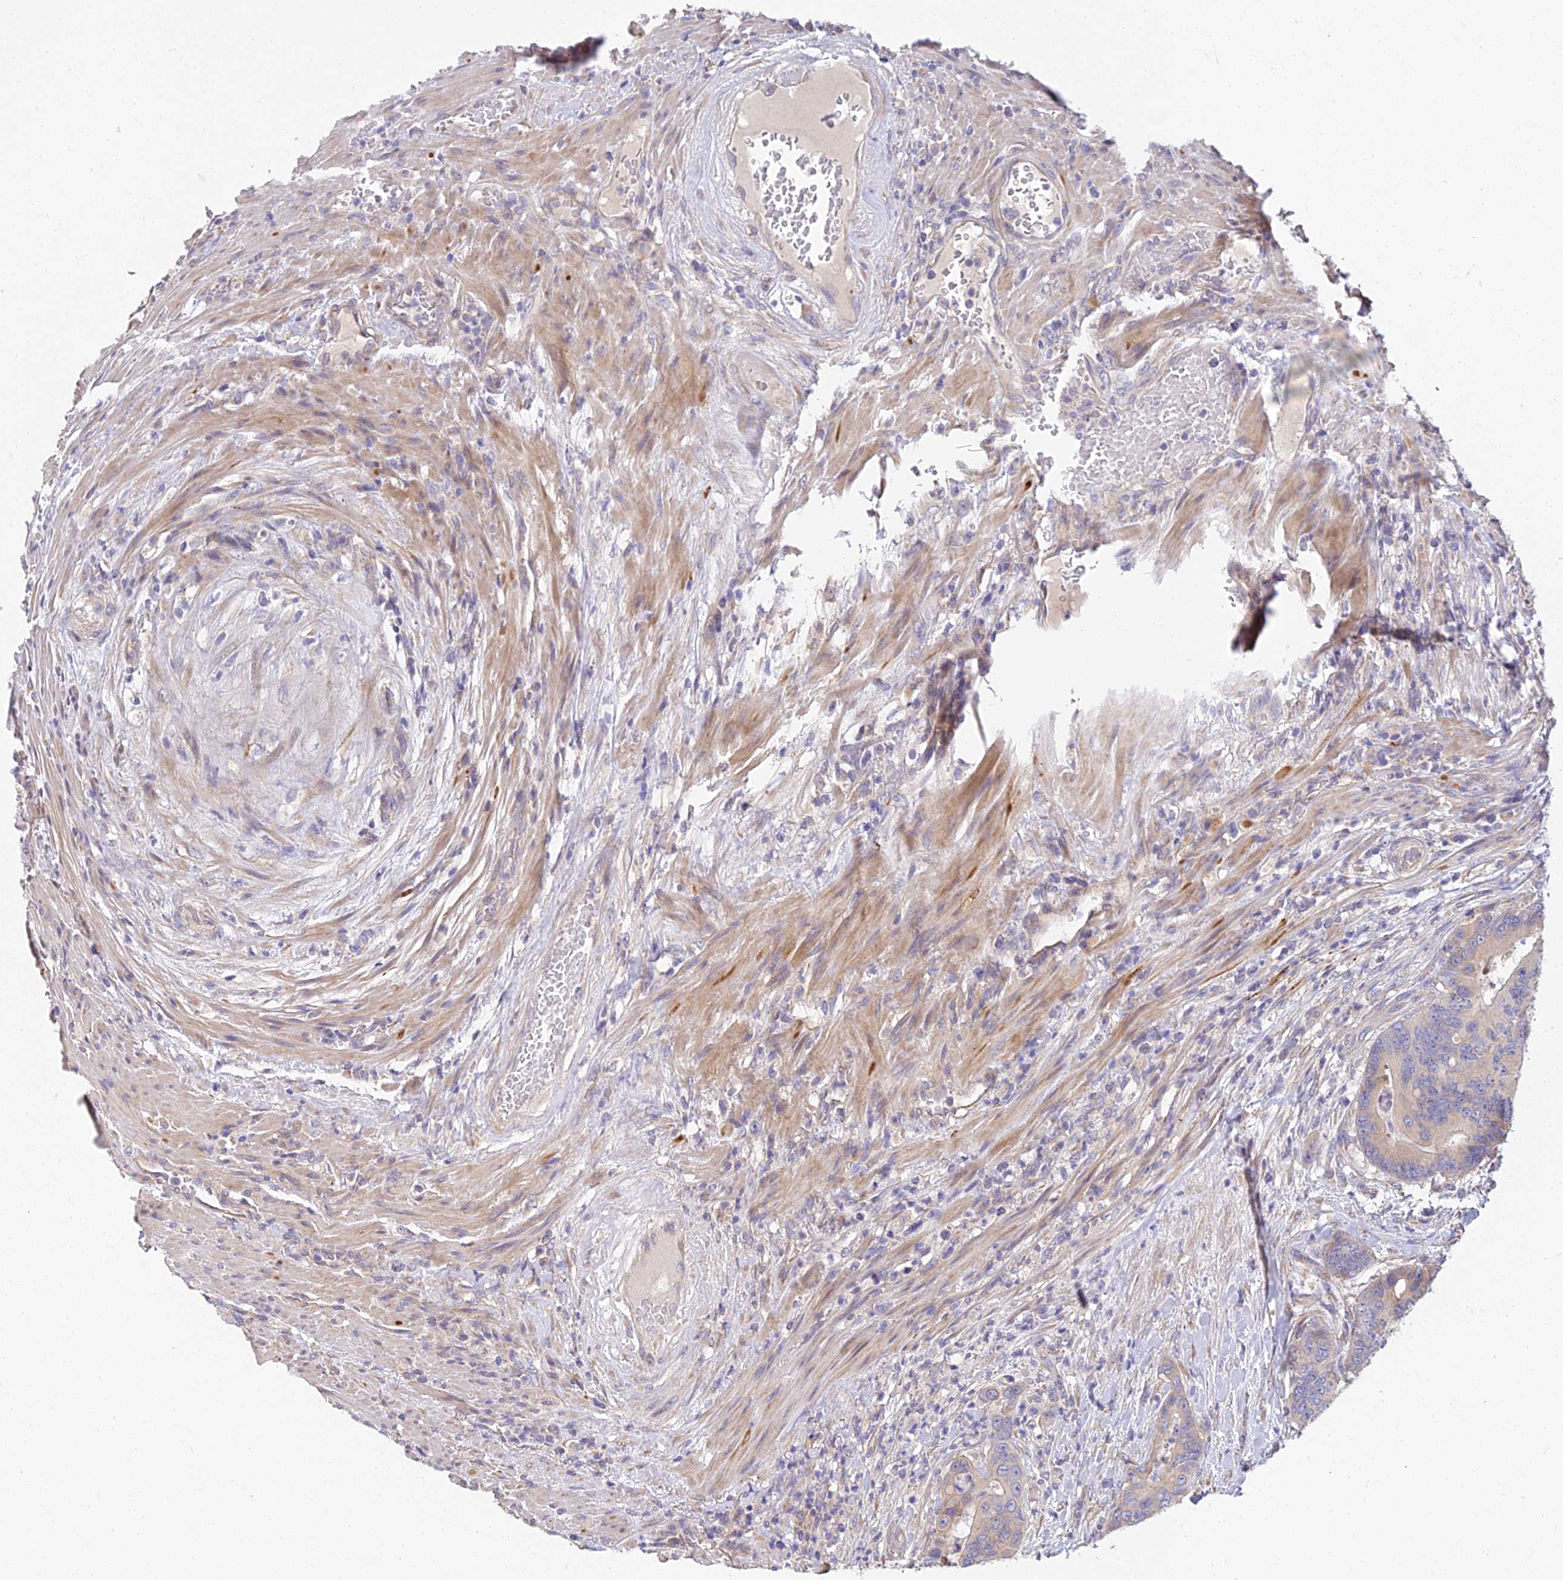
{"staining": {"intensity": "weak", "quantity": "<25%", "location": "cytoplasmic/membranous"}, "tissue": "colorectal cancer", "cell_type": "Tumor cells", "image_type": "cancer", "snomed": [{"axis": "morphology", "description": "Adenocarcinoma, NOS"}, {"axis": "topography", "description": "Colon"}], "caption": "Immunohistochemistry histopathology image of human colorectal adenocarcinoma stained for a protein (brown), which demonstrates no expression in tumor cells.", "gene": "ARL8B", "patient": {"sex": "male", "age": 84}}